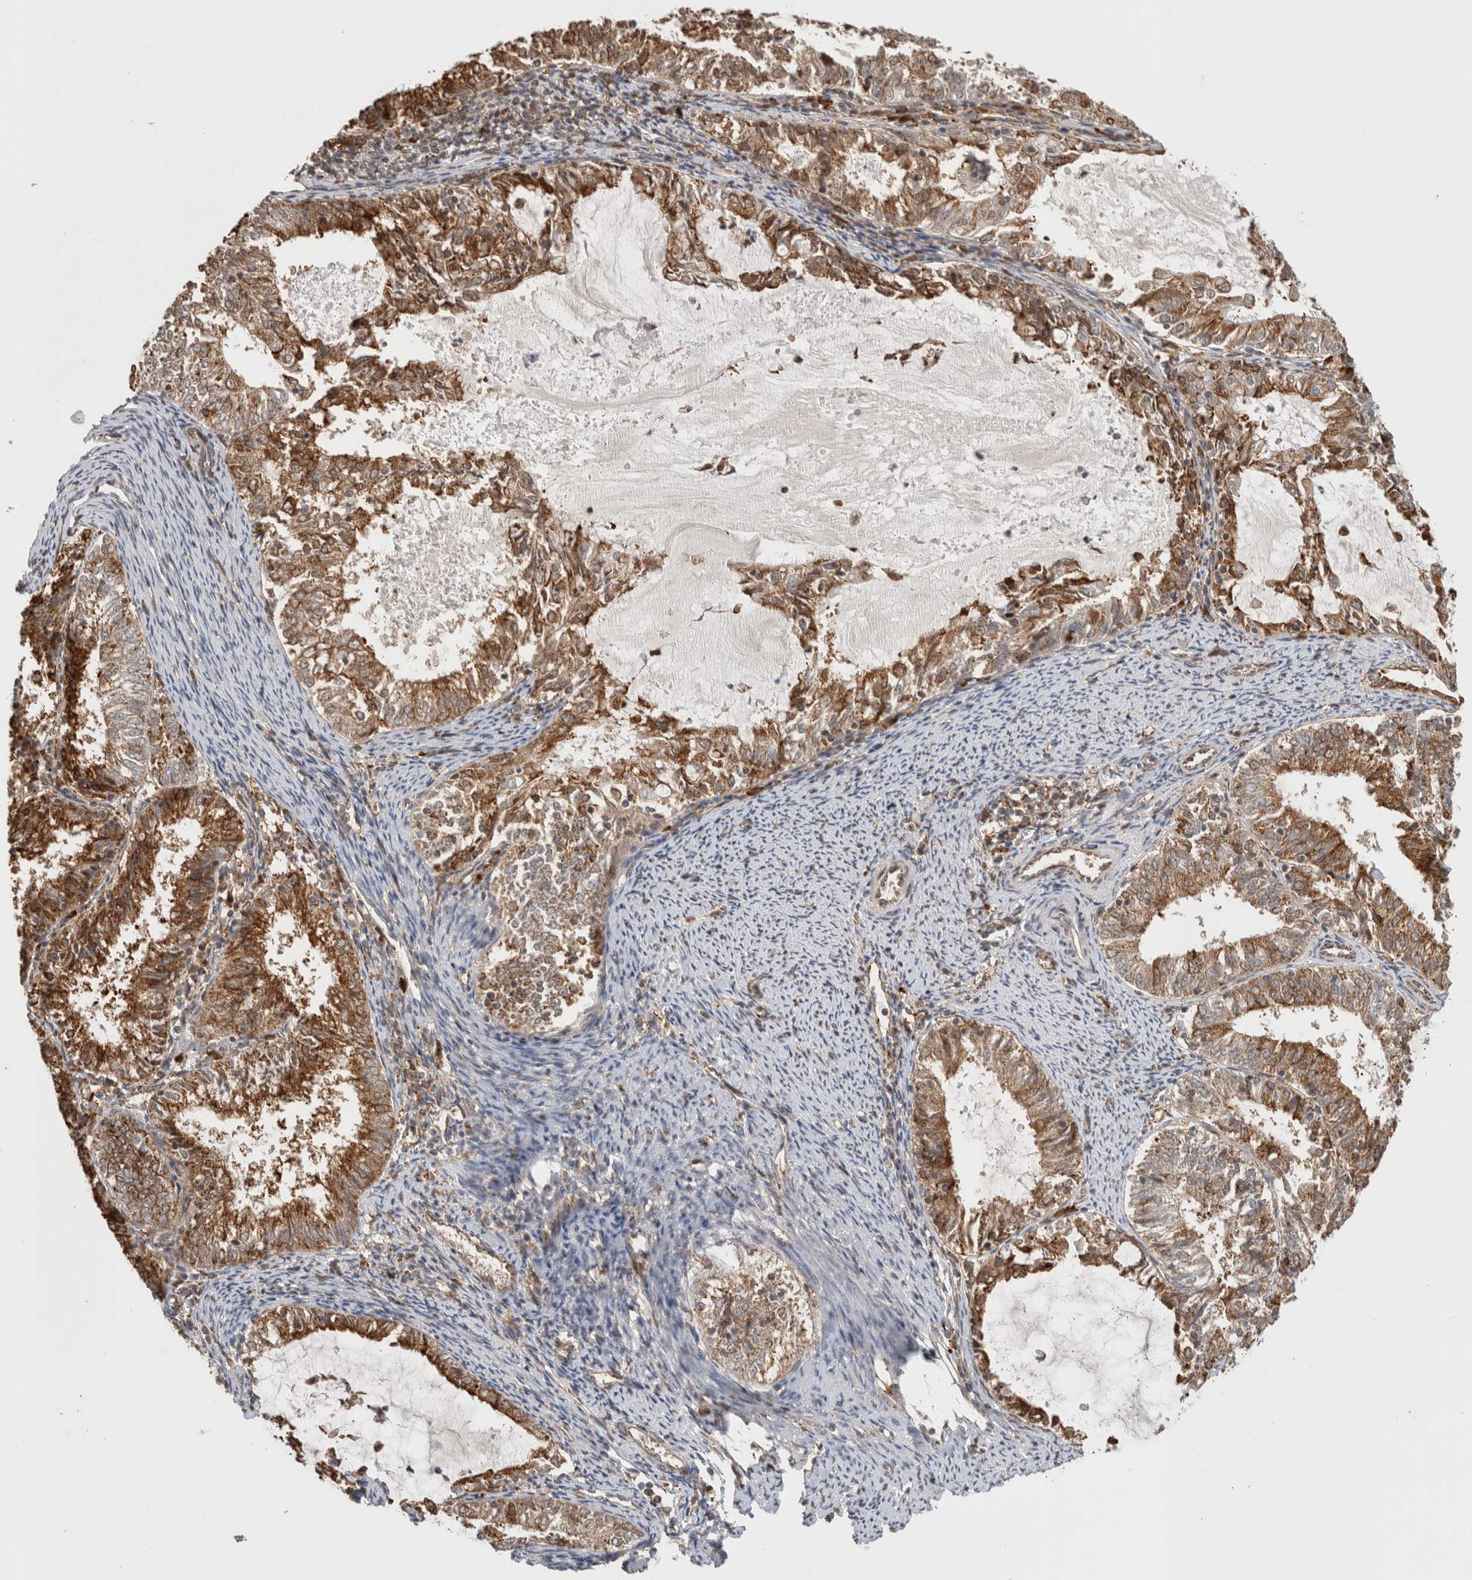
{"staining": {"intensity": "moderate", "quantity": ">75%", "location": "cytoplasmic/membranous"}, "tissue": "endometrial cancer", "cell_type": "Tumor cells", "image_type": "cancer", "snomed": [{"axis": "morphology", "description": "Adenocarcinoma, NOS"}, {"axis": "topography", "description": "Endometrium"}], "caption": "Brown immunohistochemical staining in human endometrial adenocarcinoma exhibits moderate cytoplasmic/membranous positivity in about >75% of tumor cells. Ihc stains the protein of interest in brown and the nuclei are stained blue.", "gene": "MS4A7", "patient": {"sex": "female", "age": 57}}